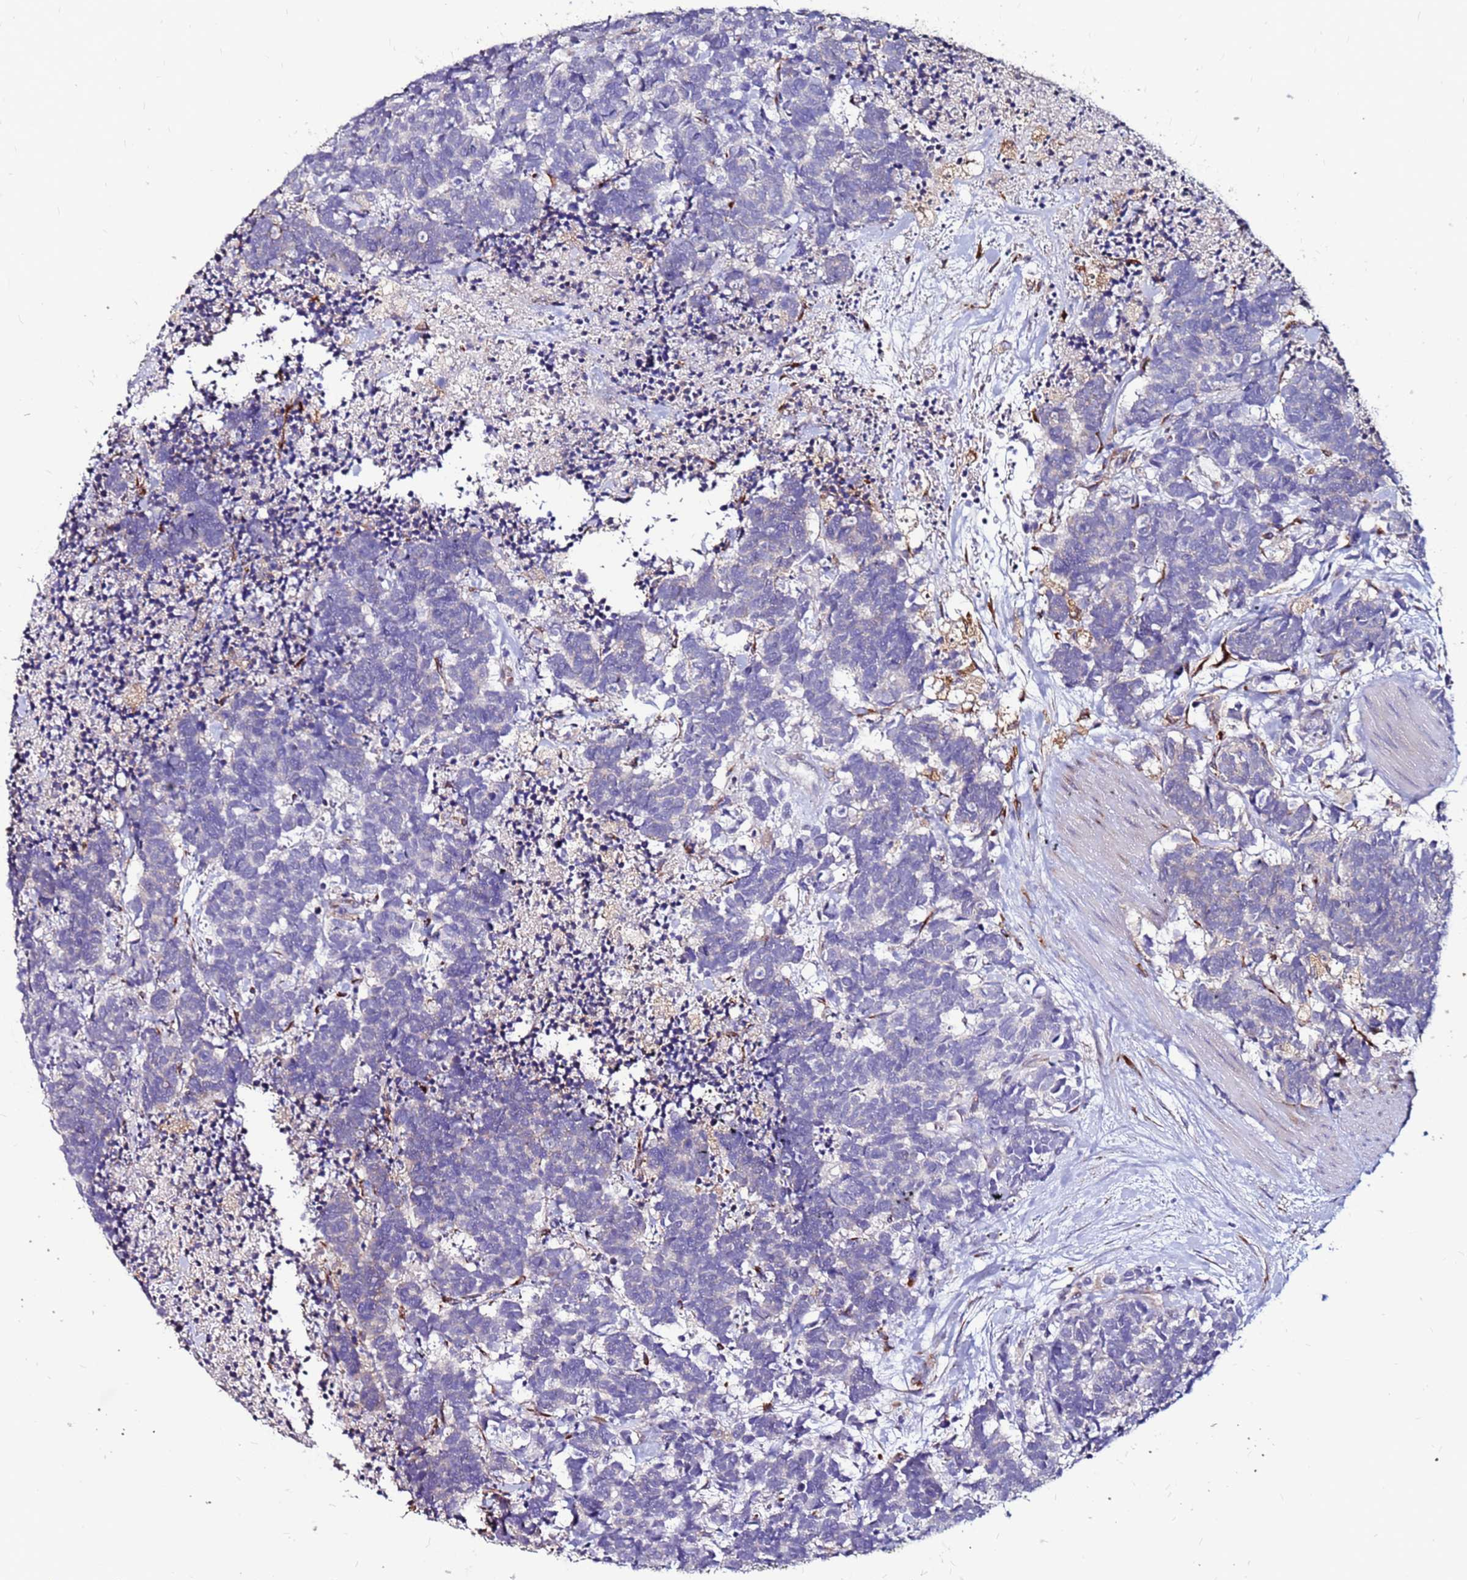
{"staining": {"intensity": "negative", "quantity": "none", "location": "none"}, "tissue": "carcinoid", "cell_type": "Tumor cells", "image_type": "cancer", "snomed": [{"axis": "morphology", "description": "Carcinoma, NOS"}, {"axis": "morphology", "description": "Carcinoid, malignant, NOS"}, {"axis": "topography", "description": "Prostate"}], "caption": "An immunohistochemistry micrograph of carcinoid is shown. There is no staining in tumor cells of carcinoid.", "gene": "SLC44A3", "patient": {"sex": "male", "age": 57}}